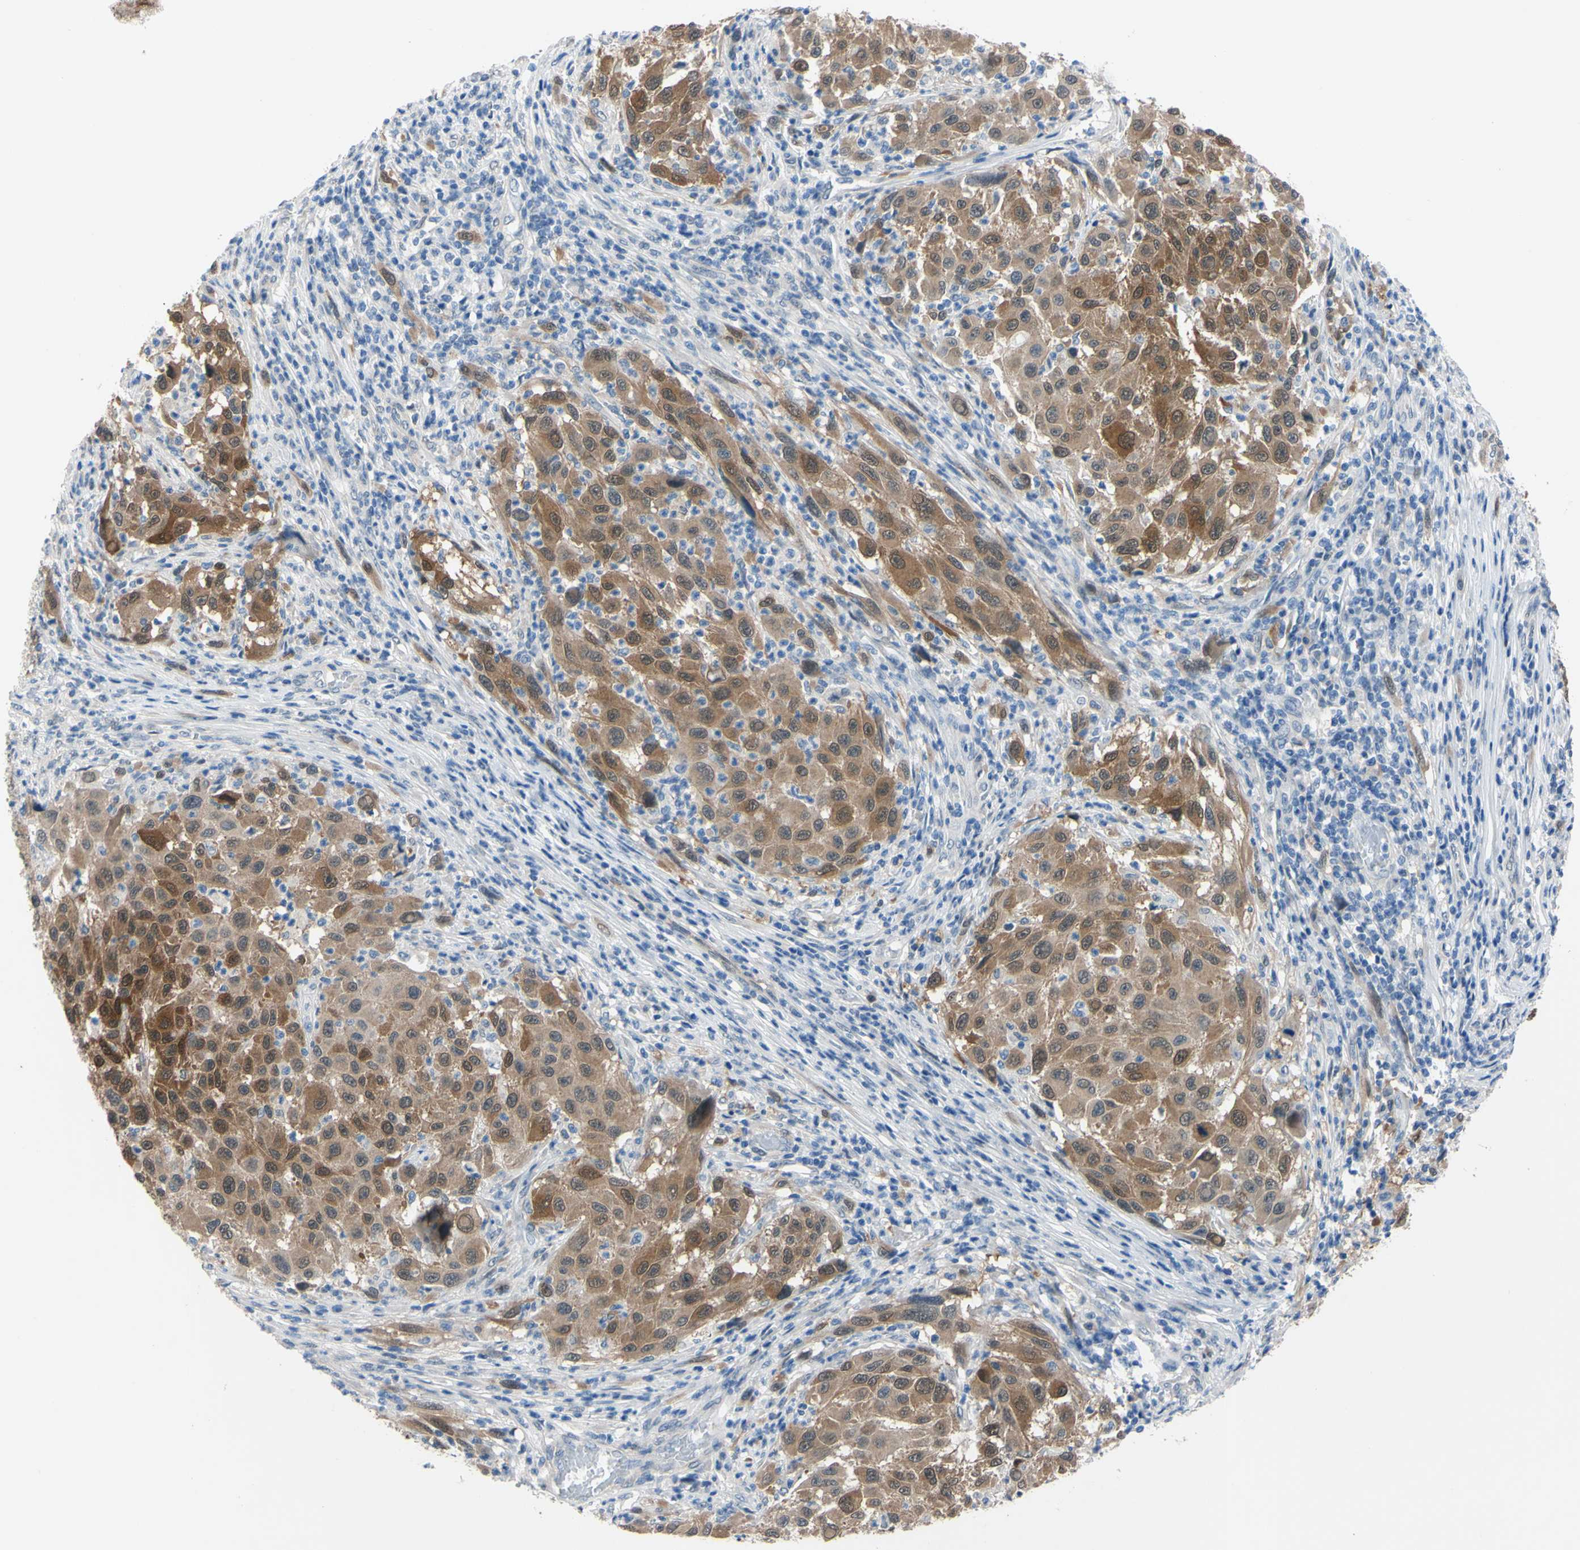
{"staining": {"intensity": "moderate", "quantity": ">75%", "location": "cytoplasmic/membranous"}, "tissue": "melanoma", "cell_type": "Tumor cells", "image_type": "cancer", "snomed": [{"axis": "morphology", "description": "Malignant melanoma, Metastatic site"}, {"axis": "topography", "description": "Lymph node"}], "caption": "Immunohistochemistry of human malignant melanoma (metastatic site) displays medium levels of moderate cytoplasmic/membranous staining in approximately >75% of tumor cells. The staining is performed using DAB (3,3'-diaminobenzidine) brown chromogen to label protein expression. The nuclei are counter-stained blue using hematoxylin.", "gene": "NOL3", "patient": {"sex": "male", "age": 61}}